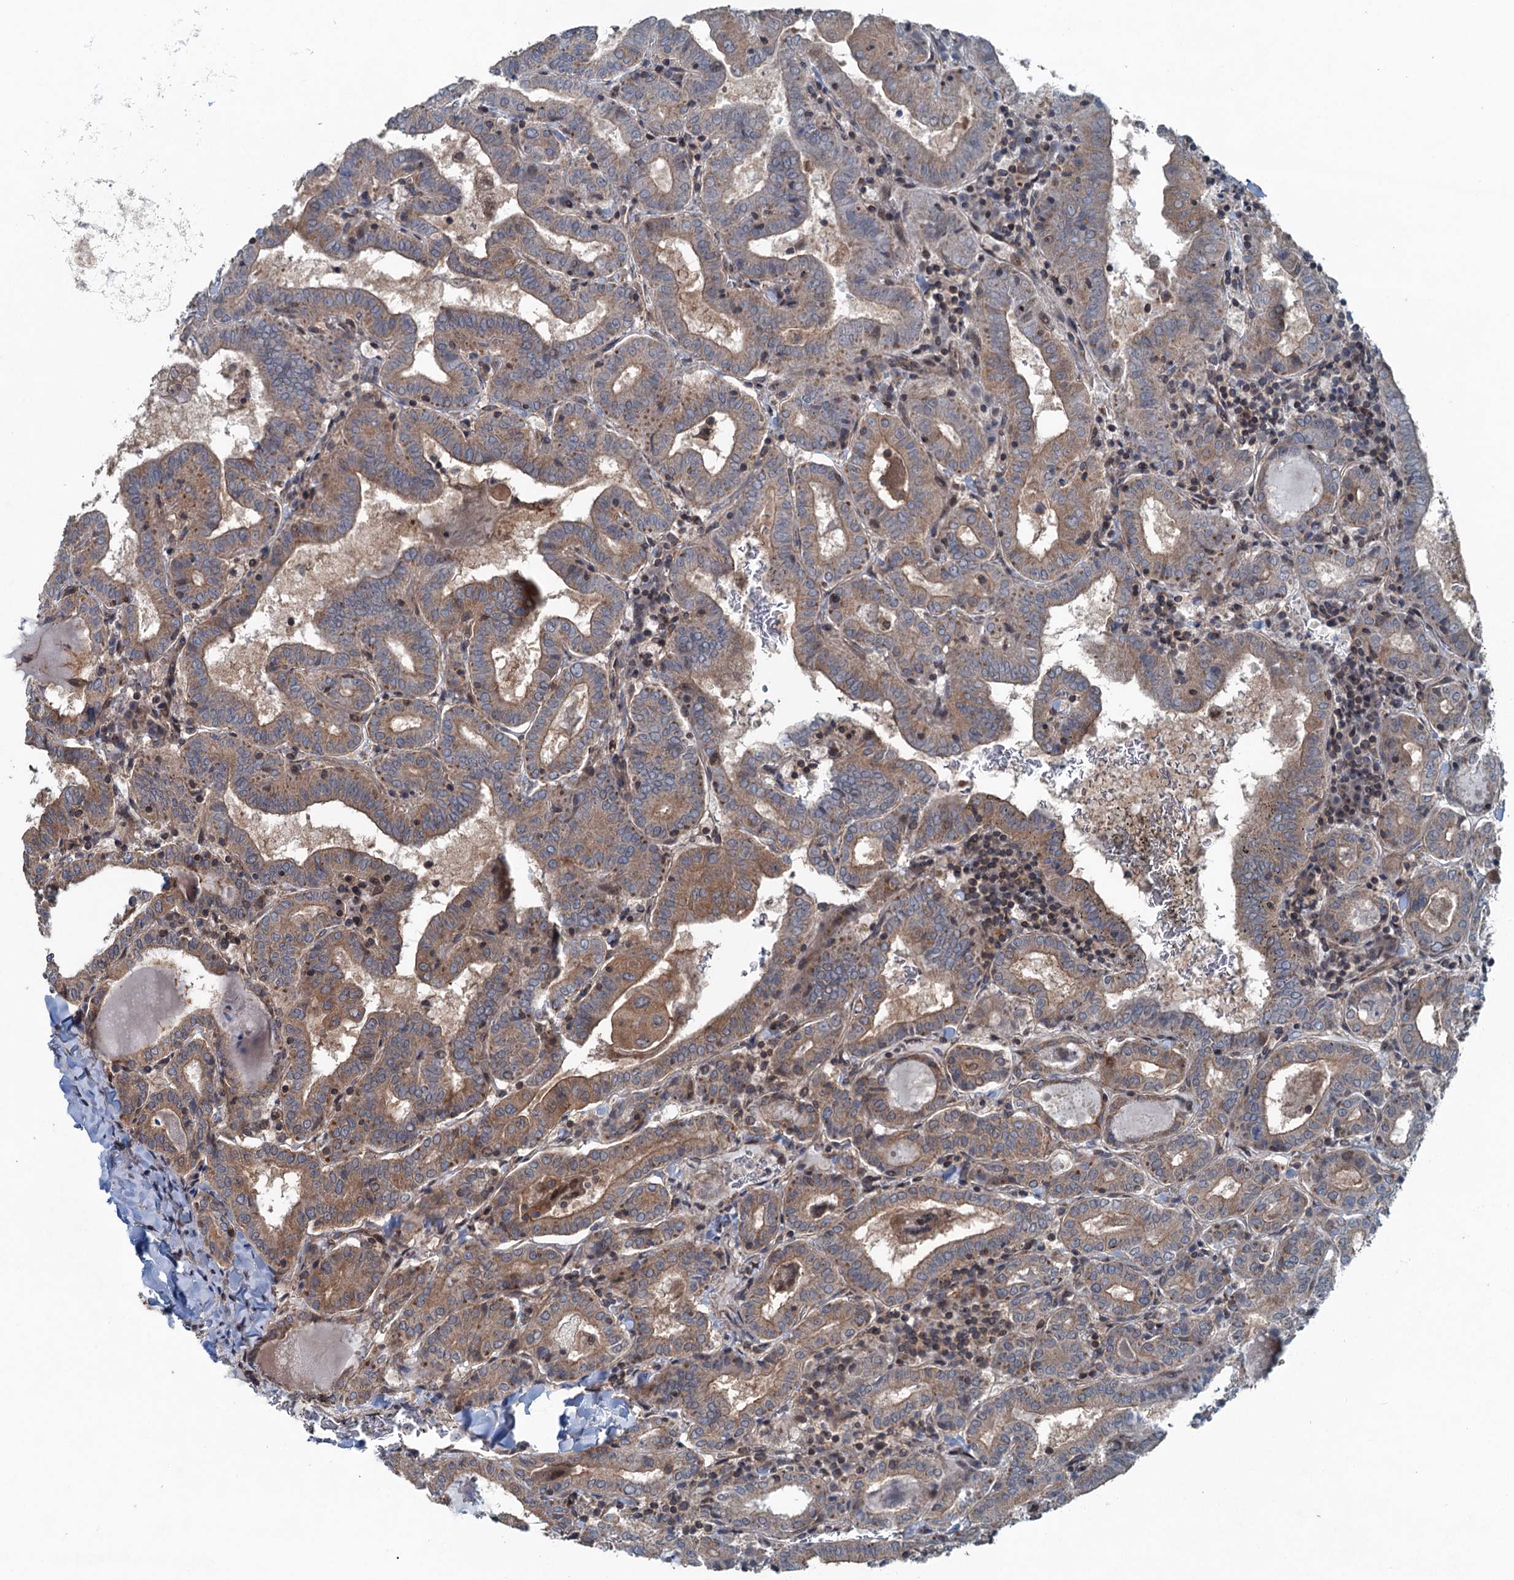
{"staining": {"intensity": "weak", "quantity": "25%-75%", "location": "cytoplasmic/membranous"}, "tissue": "thyroid cancer", "cell_type": "Tumor cells", "image_type": "cancer", "snomed": [{"axis": "morphology", "description": "Papillary adenocarcinoma, NOS"}, {"axis": "topography", "description": "Thyroid gland"}], "caption": "Immunohistochemical staining of human thyroid papillary adenocarcinoma demonstrates weak cytoplasmic/membranous protein staining in approximately 25%-75% of tumor cells. (DAB IHC, brown staining for protein, blue staining for nuclei).", "gene": "TRAPPC8", "patient": {"sex": "female", "age": 72}}